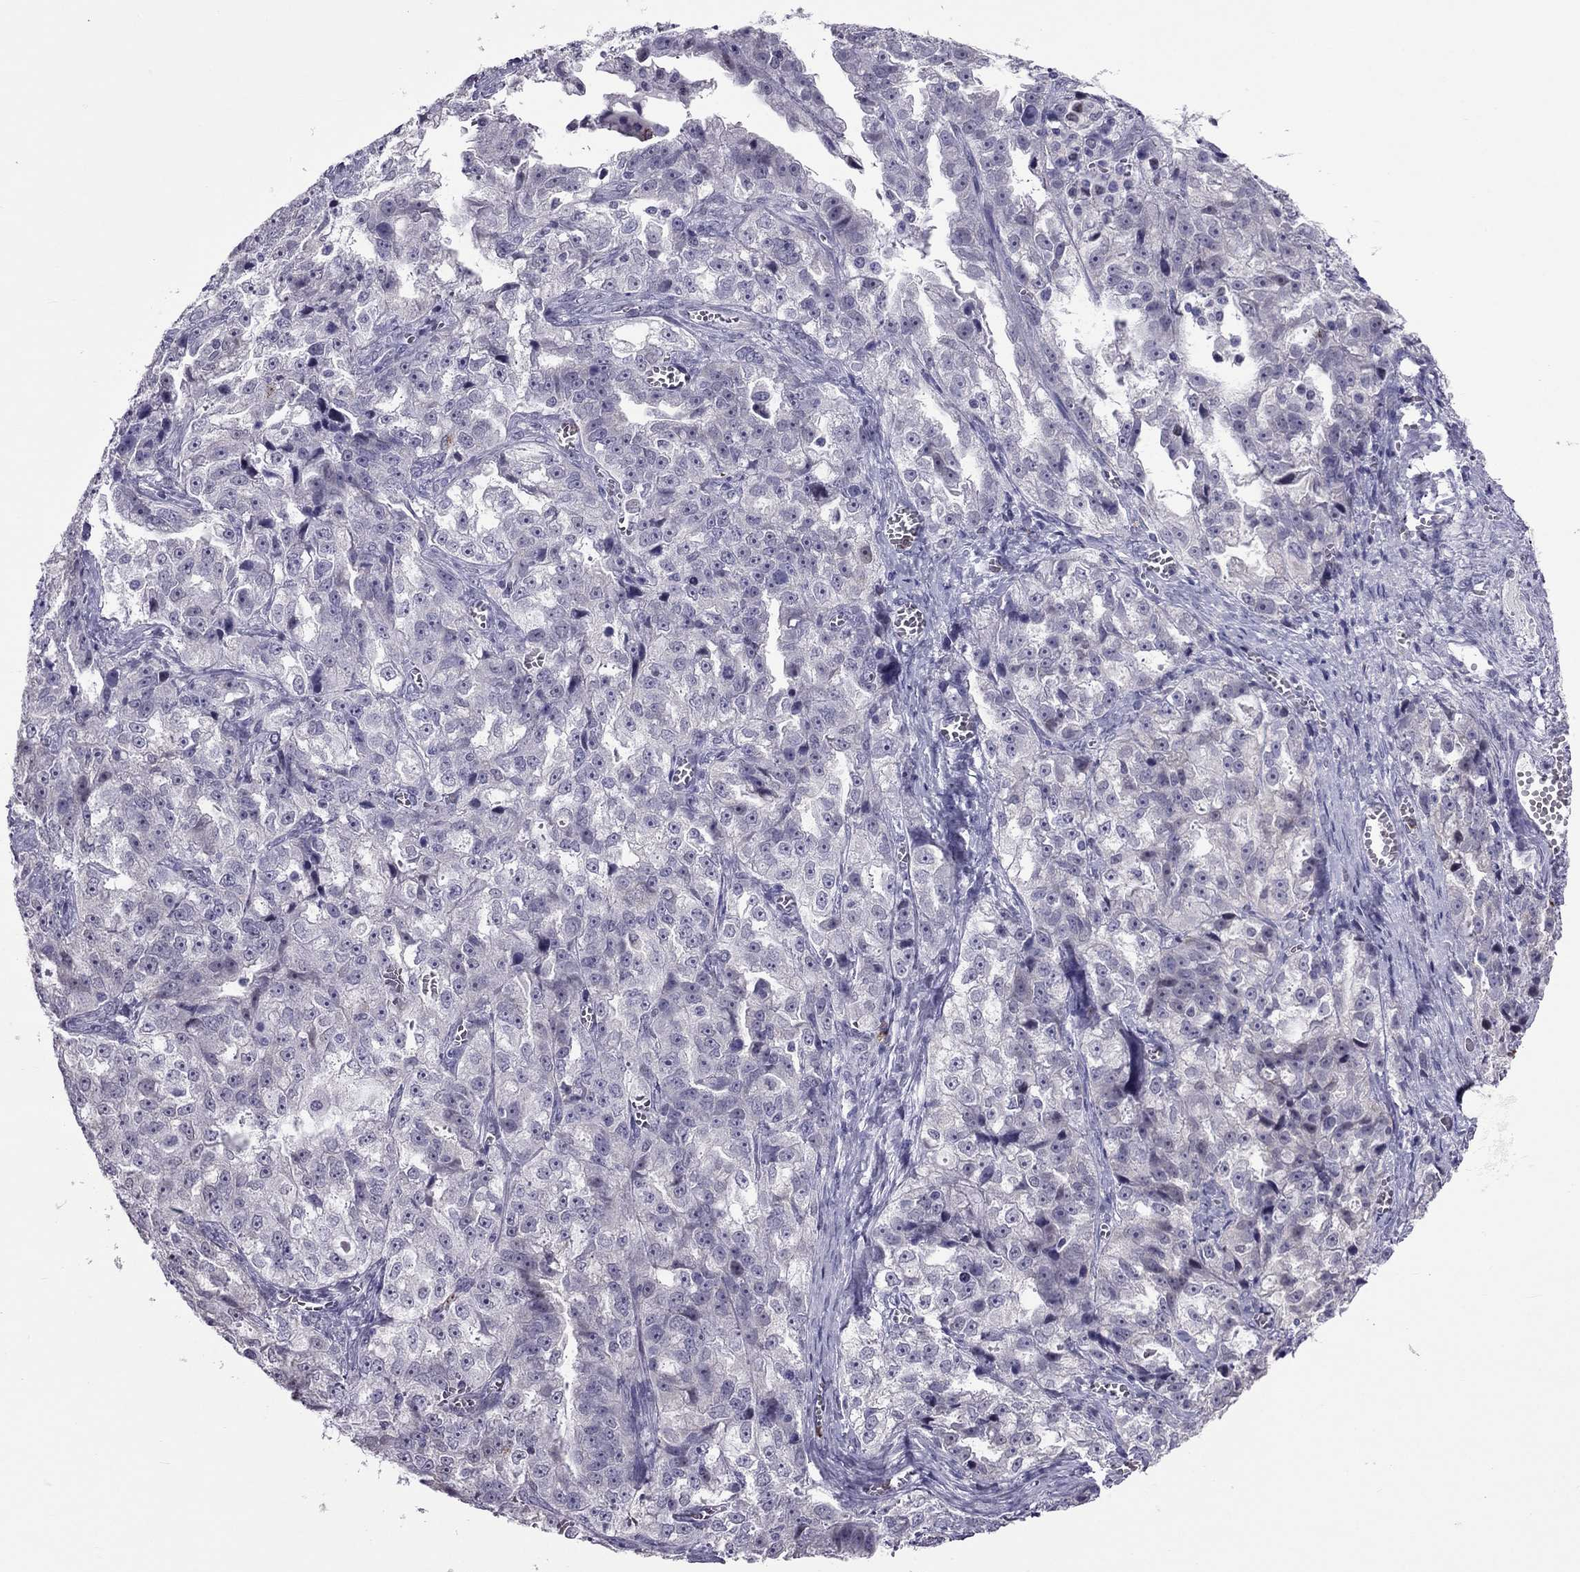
{"staining": {"intensity": "negative", "quantity": "none", "location": "none"}, "tissue": "ovarian cancer", "cell_type": "Tumor cells", "image_type": "cancer", "snomed": [{"axis": "morphology", "description": "Cystadenocarcinoma, serous, NOS"}, {"axis": "topography", "description": "Ovary"}], "caption": "The immunohistochemistry (IHC) photomicrograph has no significant positivity in tumor cells of ovarian serous cystadenocarcinoma tissue.", "gene": "CCL27", "patient": {"sex": "female", "age": 51}}